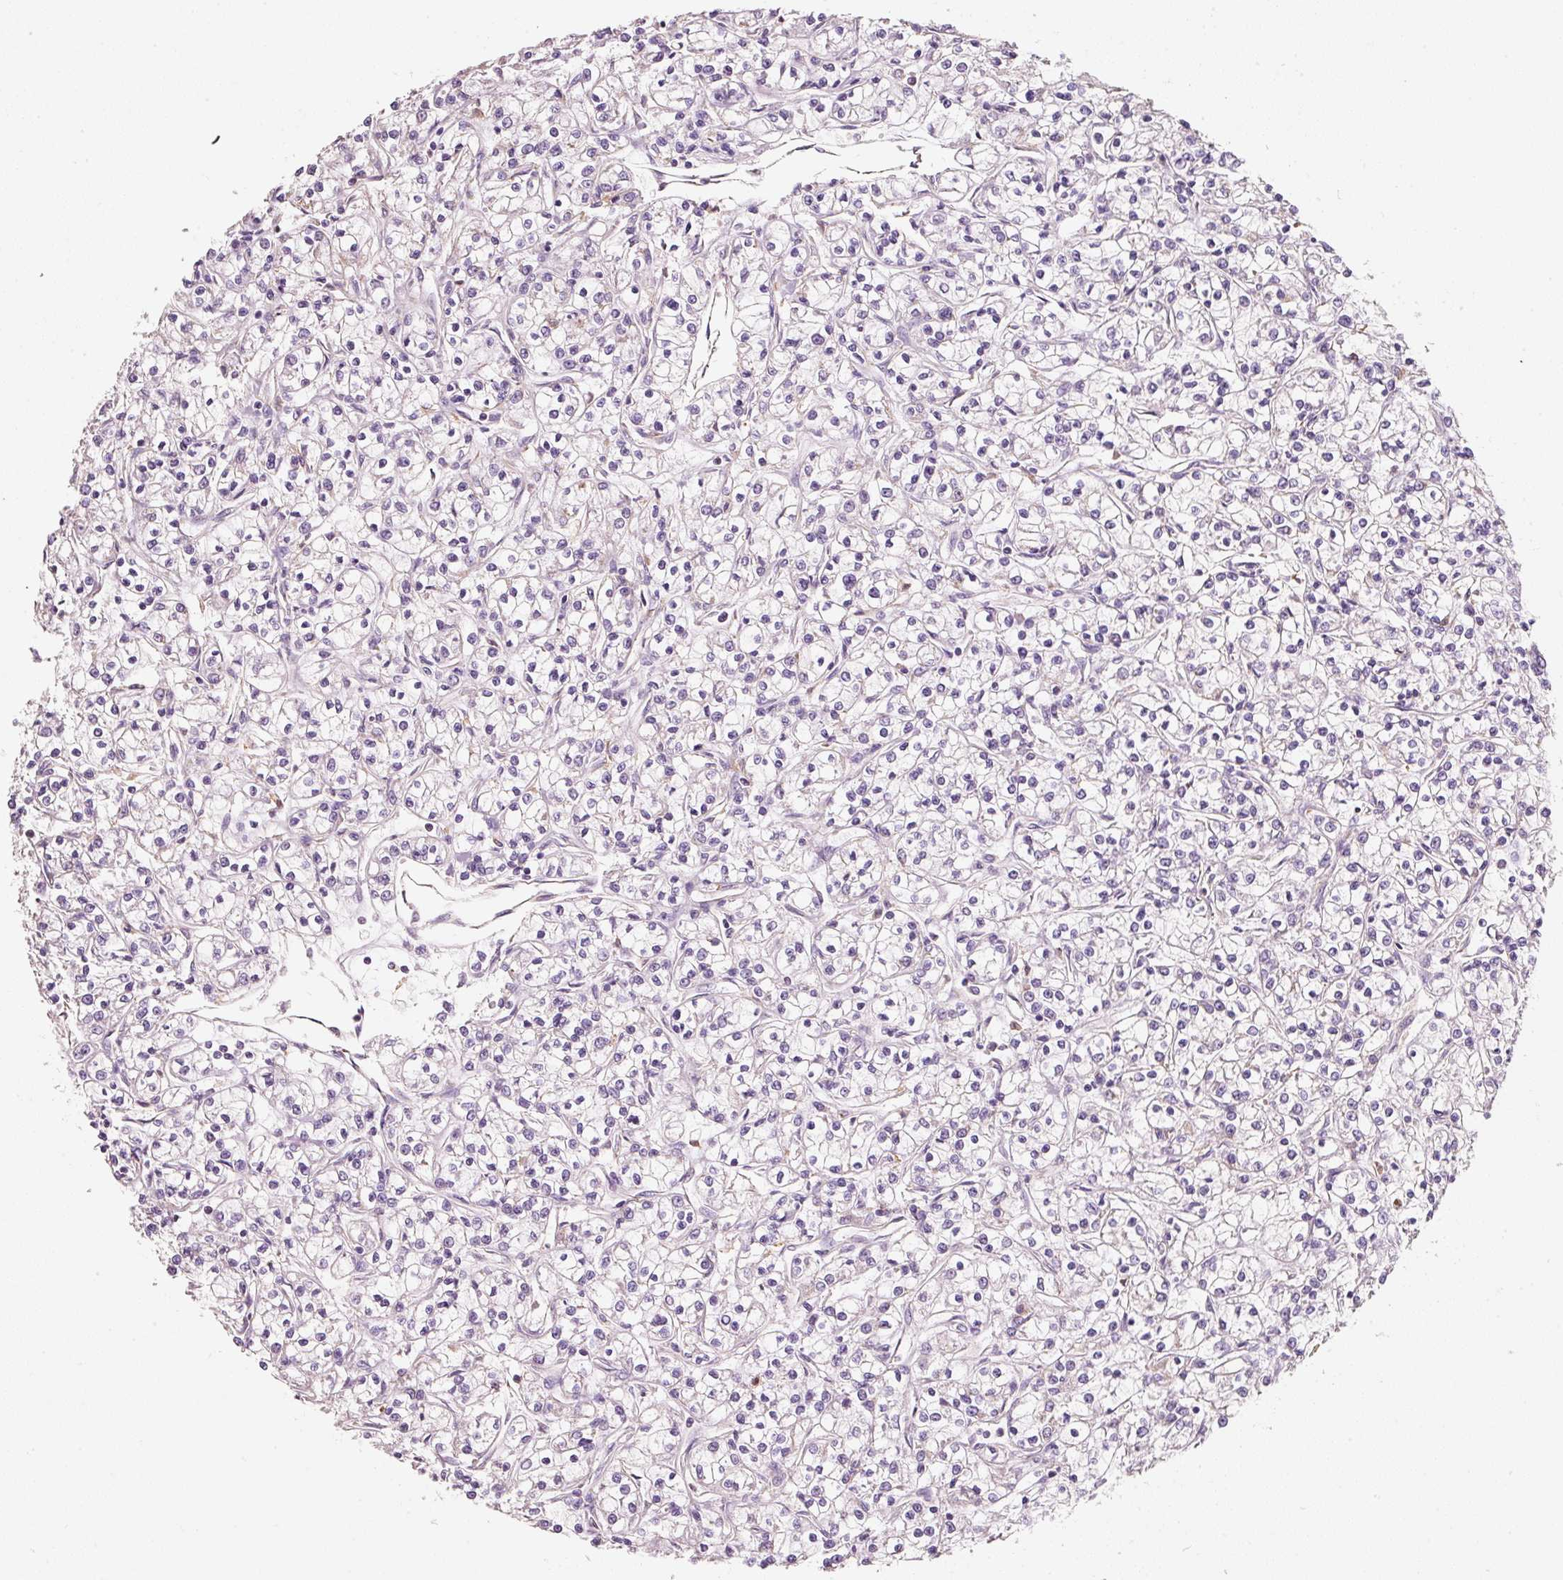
{"staining": {"intensity": "negative", "quantity": "none", "location": "none"}, "tissue": "renal cancer", "cell_type": "Tumor cells", "image_type": "cancer", "snomed": [{"axis": "morphology", "description": "Adenocarcinoma, NOS"}, {"axis": "topography", "description": "Kidney"}], "caption": "Tumor cells are negative for protein expression in human renal adenocarcinoma.", "gene": "IQGAP2", "patient": {"sex": "female", "age": 59}}